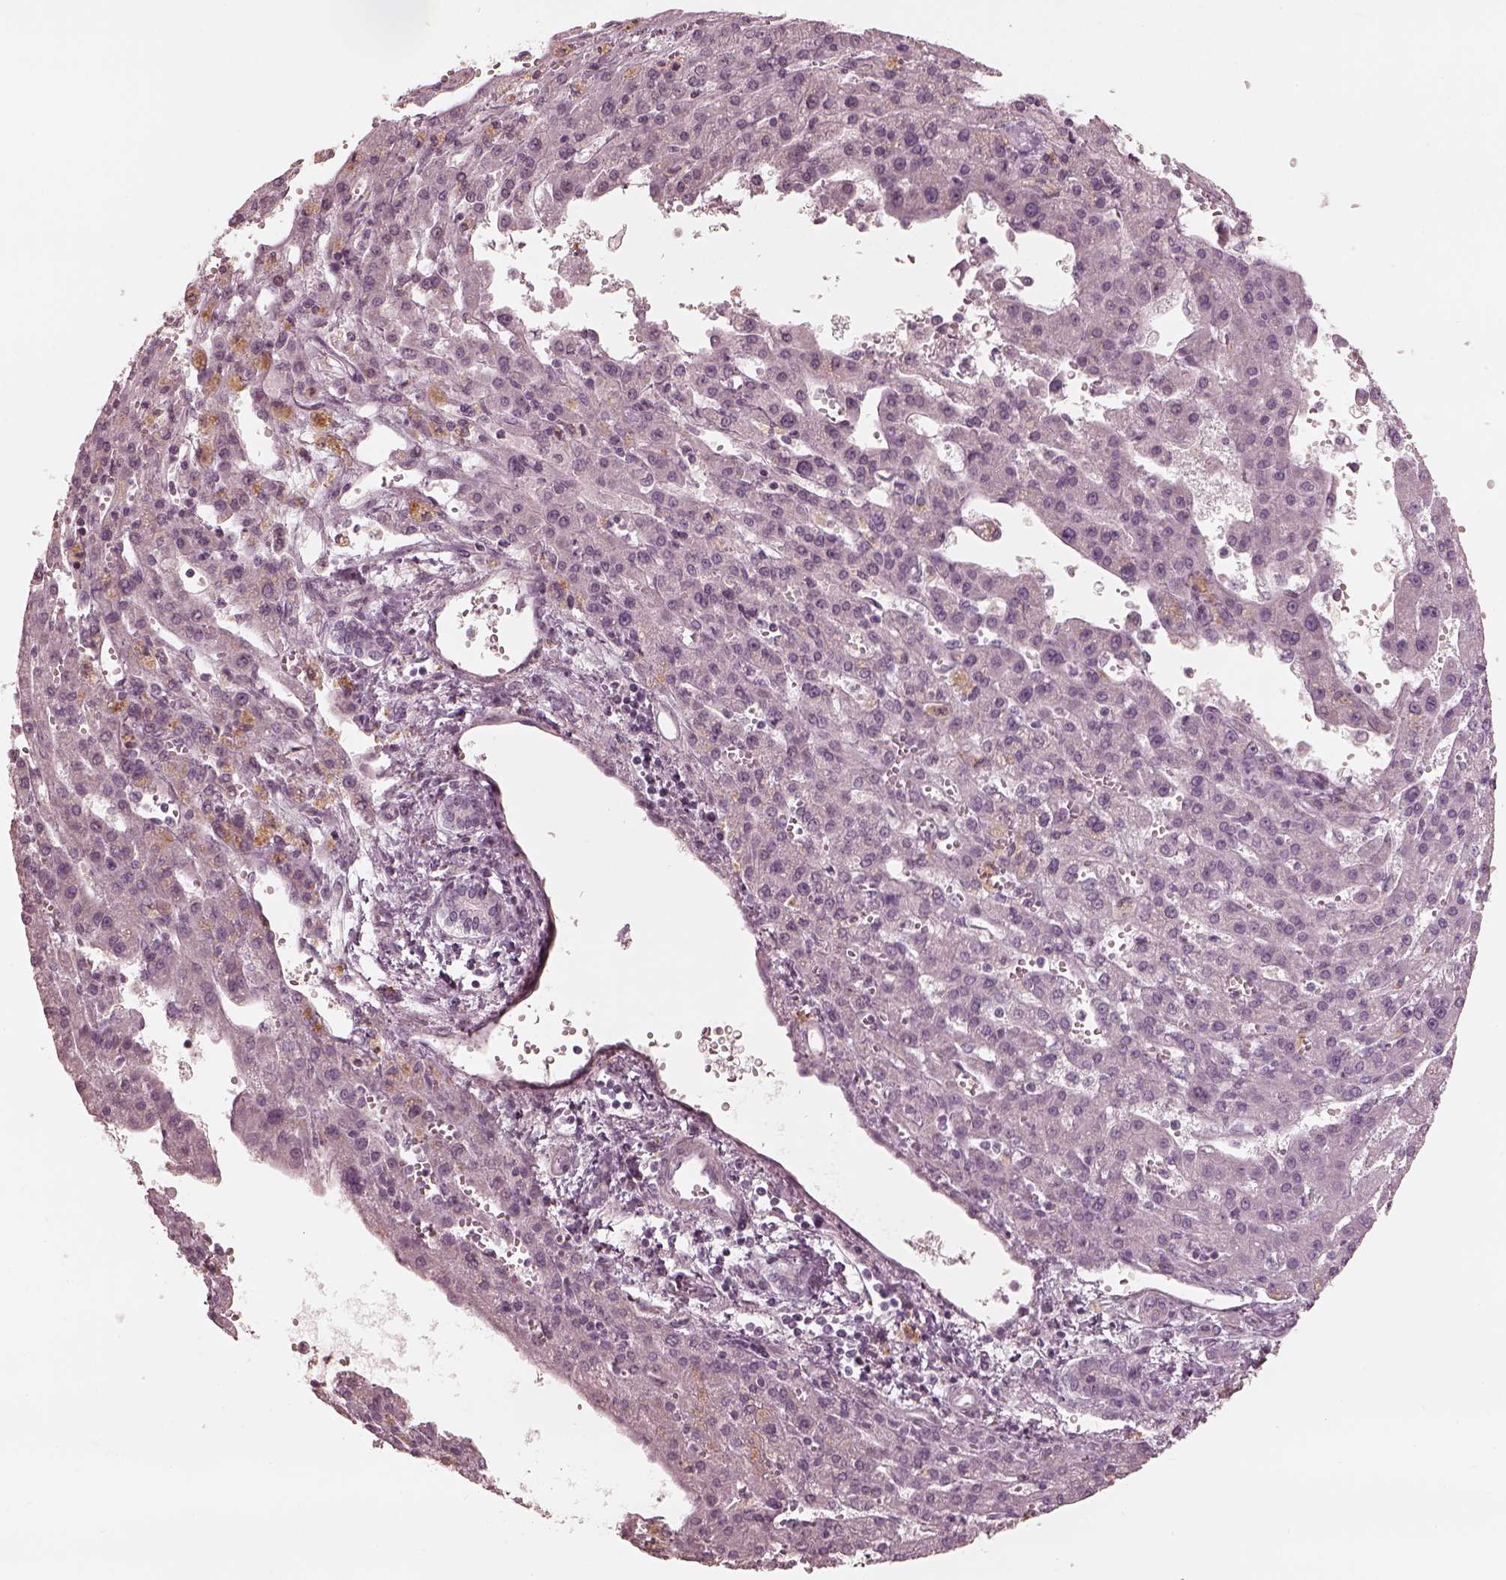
{"staining": {"intensity": "negative", "quantity": "none", "location": "none"}, "tissue": "liver cancer", "cell_type": "Tumor cells", "image_type": "cancer", "snomed": [{"axis": "morphology", "description": "Carcinoma, Hepatocellular, NOS"}, {"axis": "topography", "description": "Liver"}], "caption": "Micrograph shows no protein staining in tumor cells of liver cancer tissue.", "gene": "ADRB3", "patient": {"sex": "female", "age": 70}}